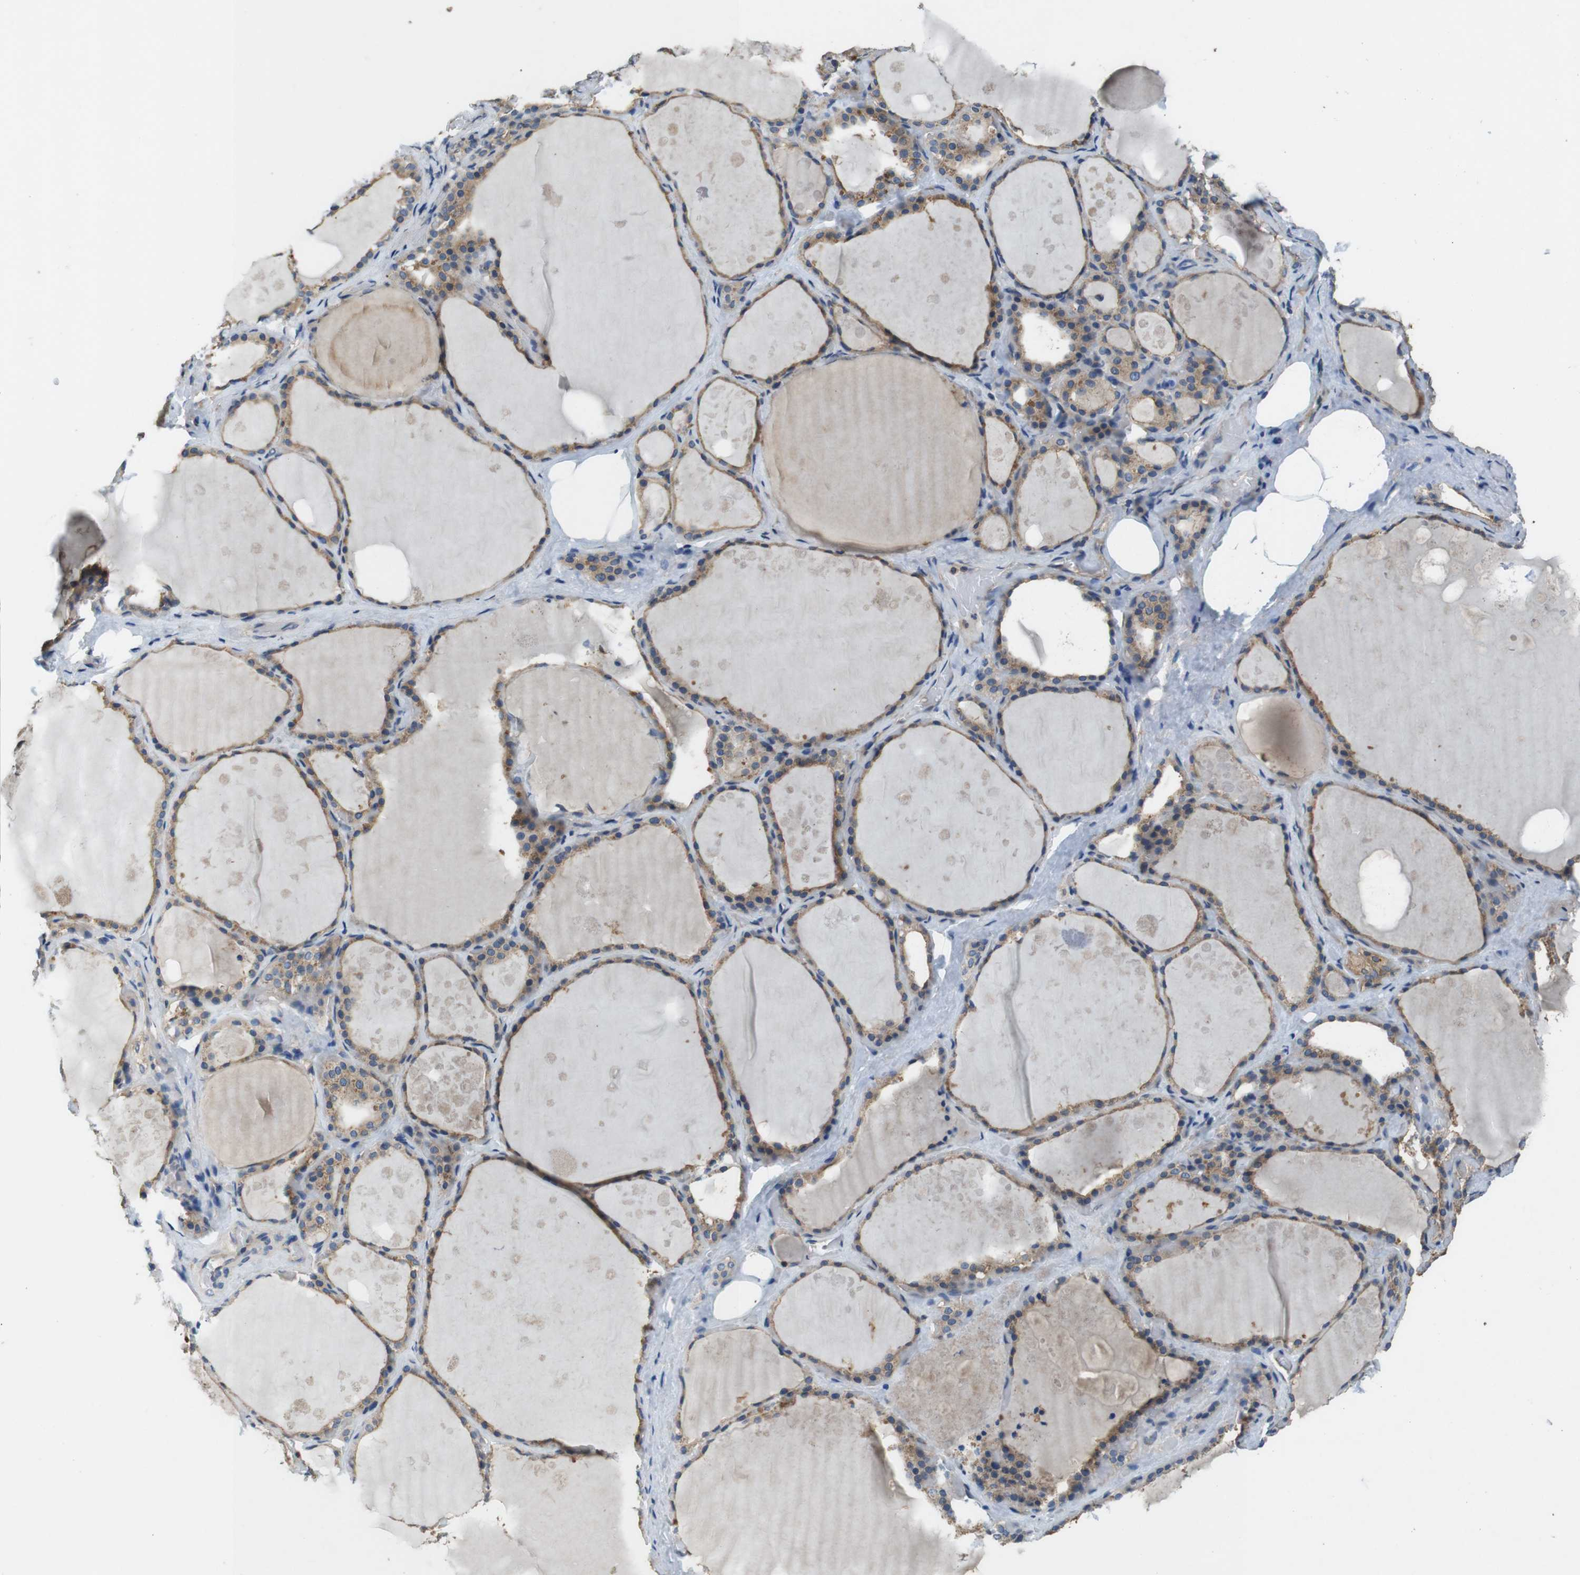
{"staining": {"intensity": "moderate", "quantity": ">75%", "location": "cytoplasmic/membranous"}, "tissue": "thyroid gland", "cell_type": "Glandular cells", "image_type": "normal", "snomed": [{"axis": "morphology", "description": "Normal tissue, NOS"}, {"axis": "topography", "description": "Thyroid gland"}], "caption": "This image shows unremarkable thyroid gland stained with immunohistochemistry (IHC) to label a protein in brown. The cytoplasmic/membranous of glandular cells show moderate positivity for the protein. Nuclei are counter-stained blue.", "gene": "DCTN1", "patient": {"sex": "male", "age": 61}}